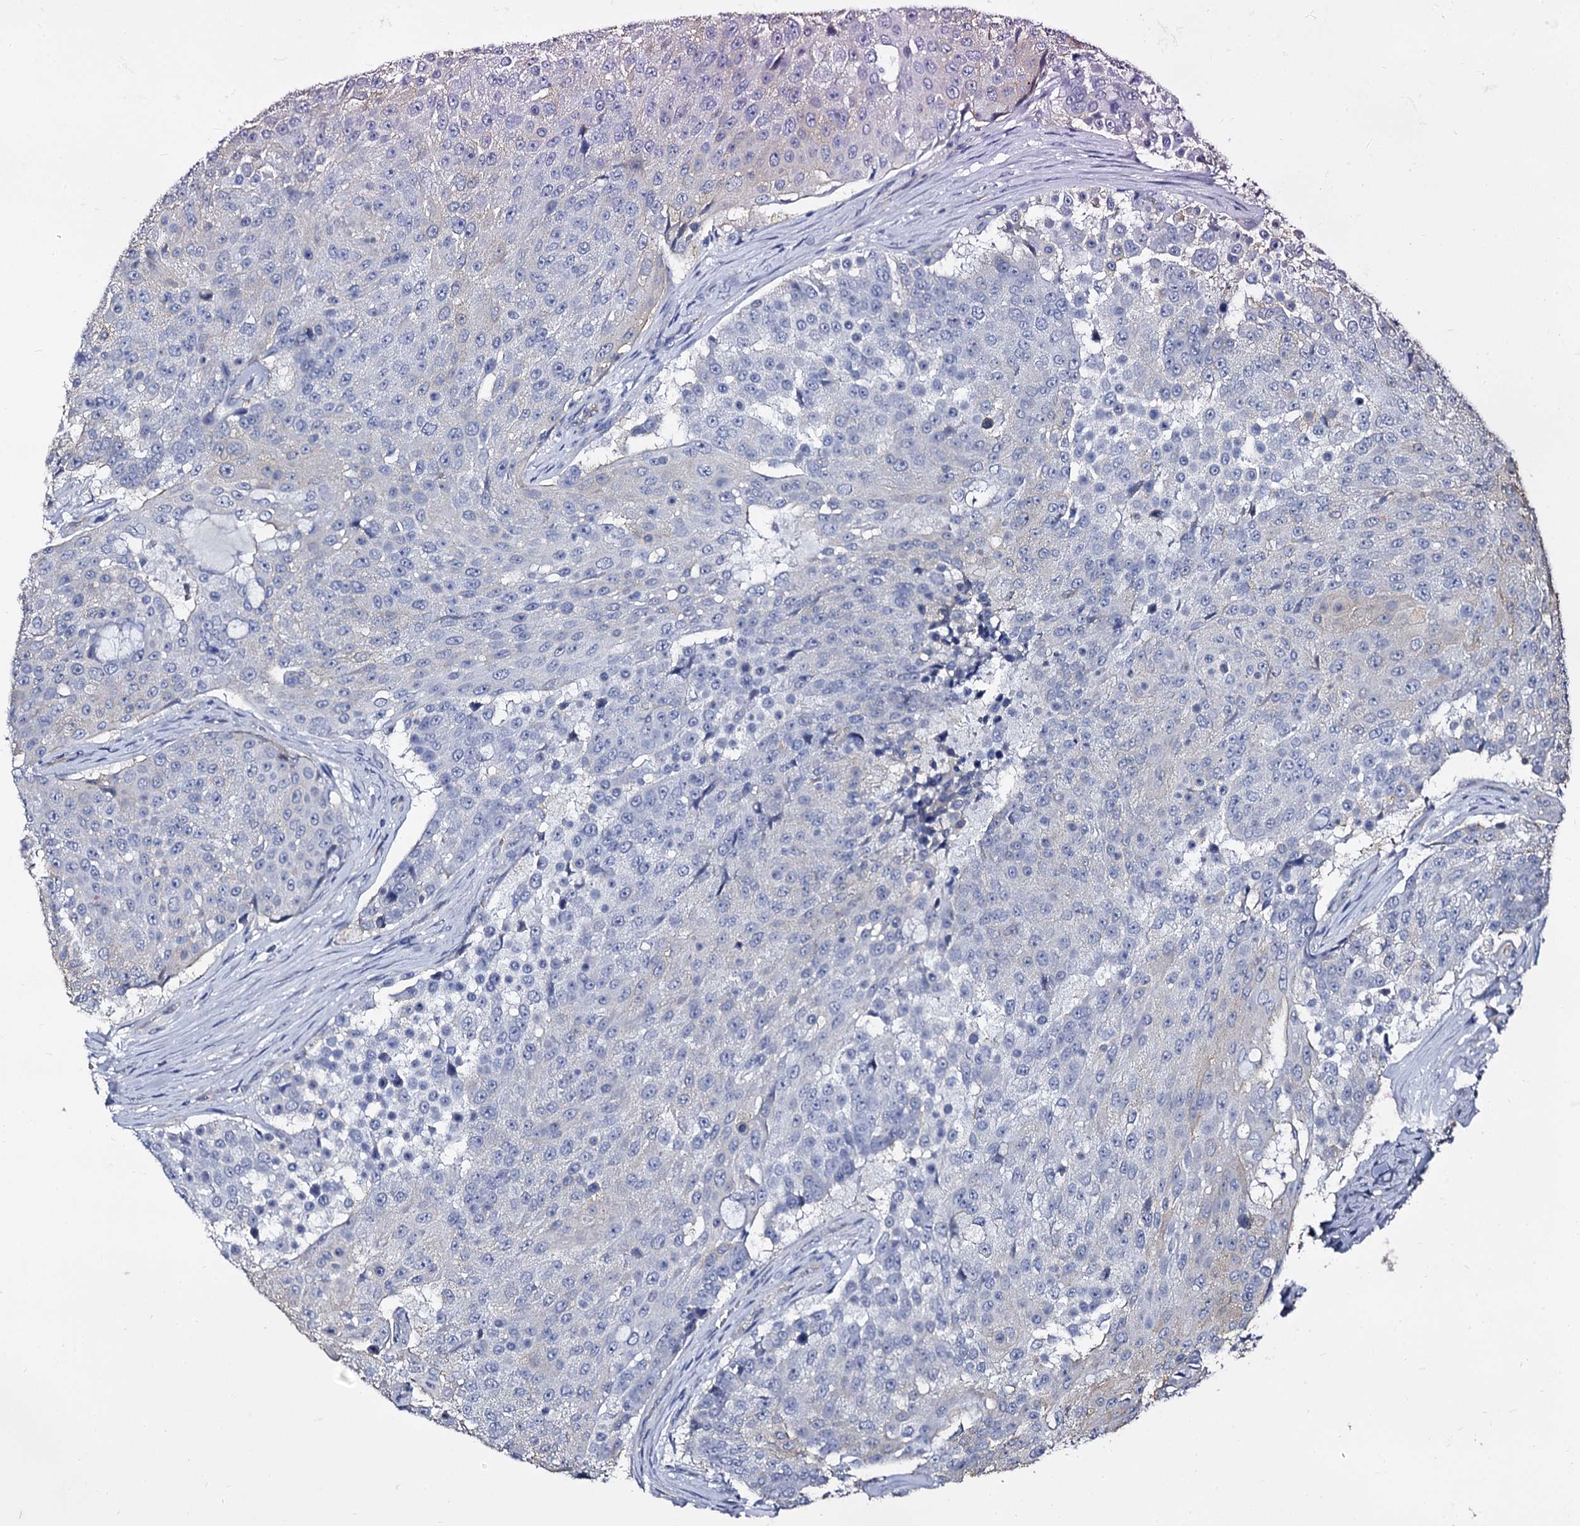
{"staining": {"intensity": "negative", "quantity": "none", "location": "none"}, "tissue": "urothelial cancer", "cell_type": "Tumor cells", "image_type": "cancer", "snomed": [{"axis": "morphology", "description": "Urothelial carcinoma, High grade"}, {"axis": "topography", "description": "Urinary bladder"}], "caption": "Urothelial cancer stained for a protein using immunohistochemistry (IHC) exhibits no positivity tumor cells.", "gene": "CBFB", "patient": {"sex": "female", "age": 63}}